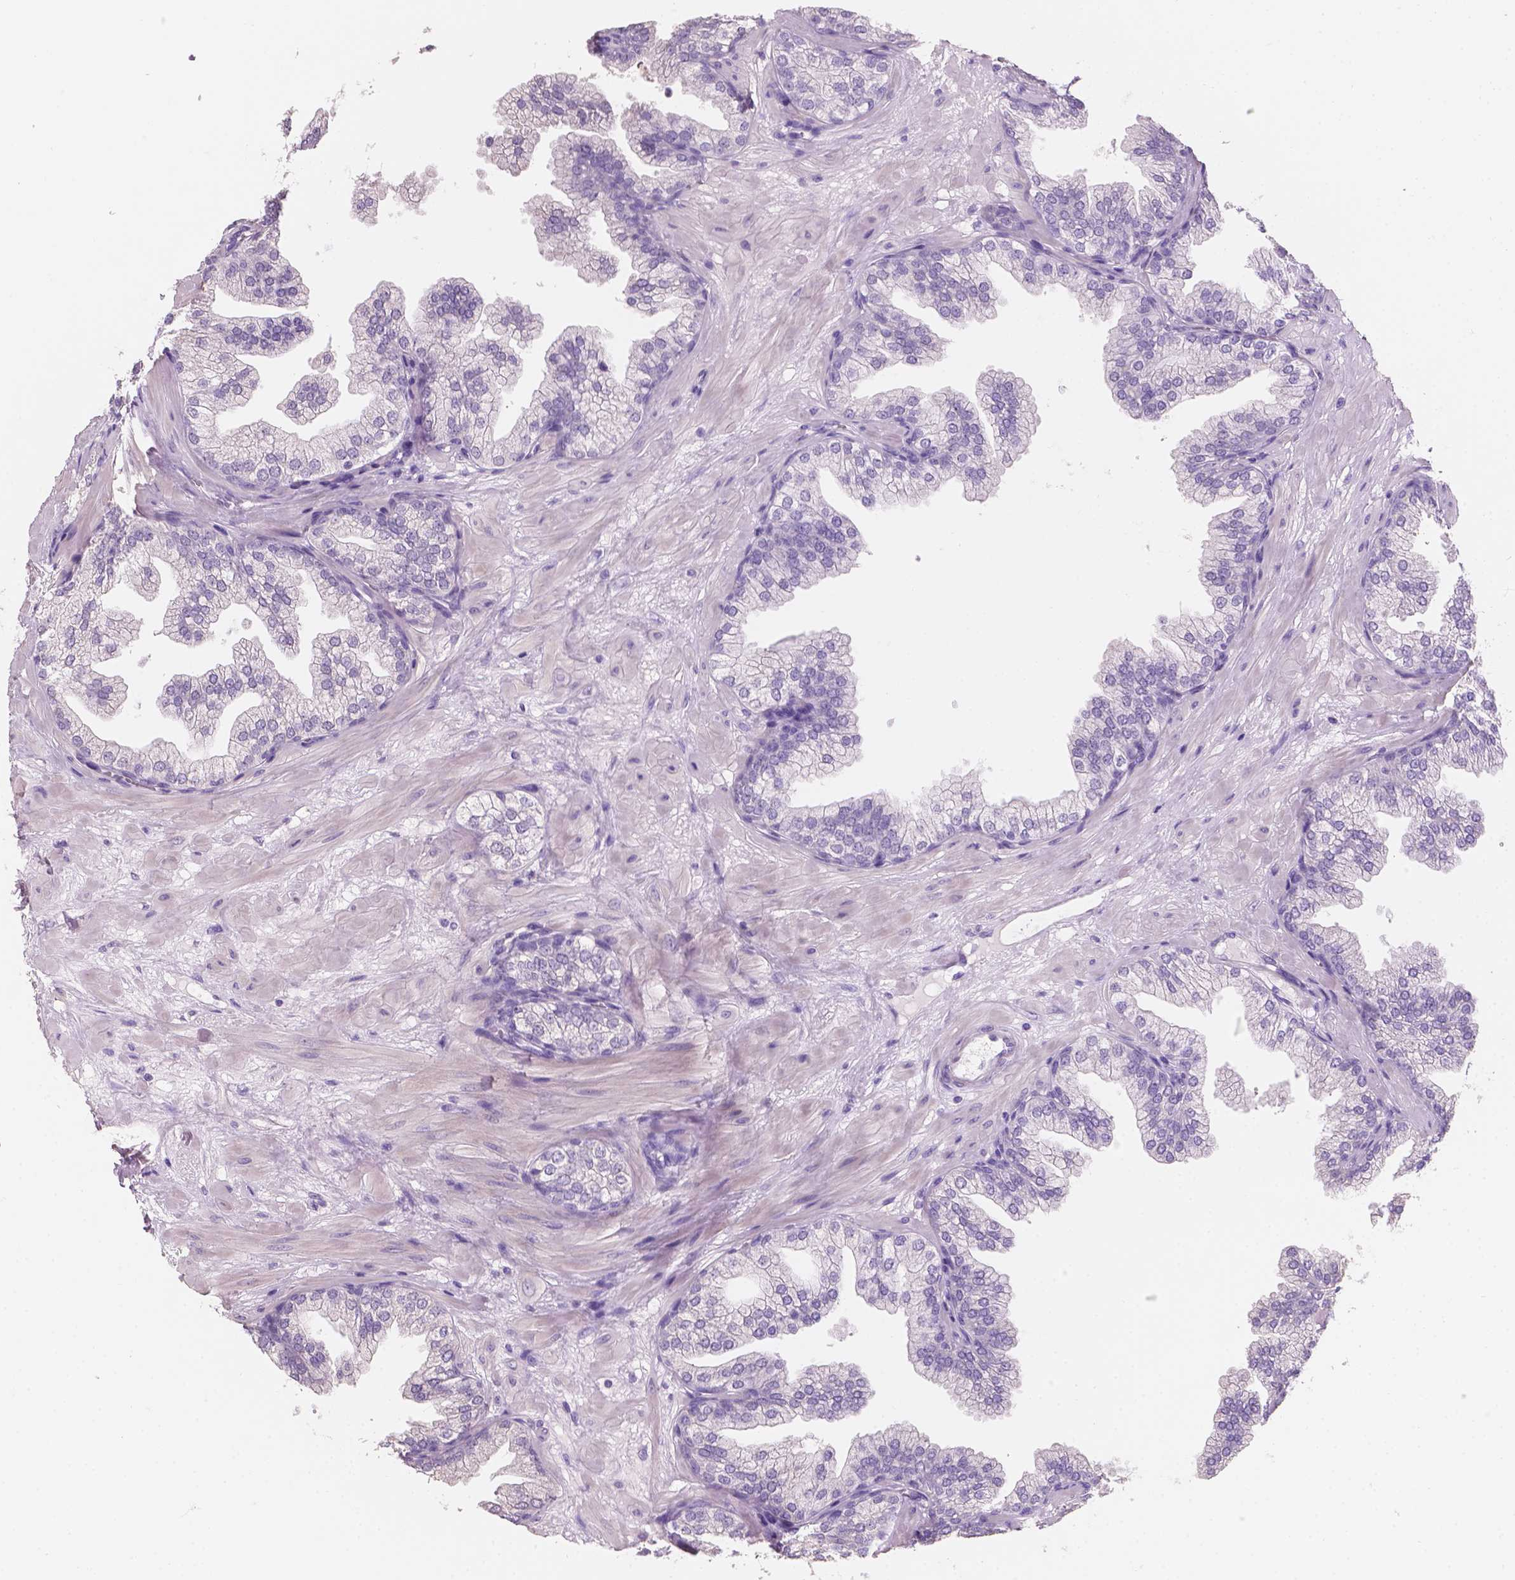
{"staining": {"intensity": "negative", "quantity": "none", "location": "none"}, "tissue": "prostate", "cell_type": "Glandular cells", "image_type": "normal", "snomed": [{"axis": "morphology", "description": "Normal tissue, NOS"}, {"axis": "topography", "description": "Prostate"}], "caption": "The immunohistochemistry (IHC) histopathology image has no significant expression in glandular cells of prostate.", "gene": "SBSN", "patient": {"sex": "male", "age": 37}}